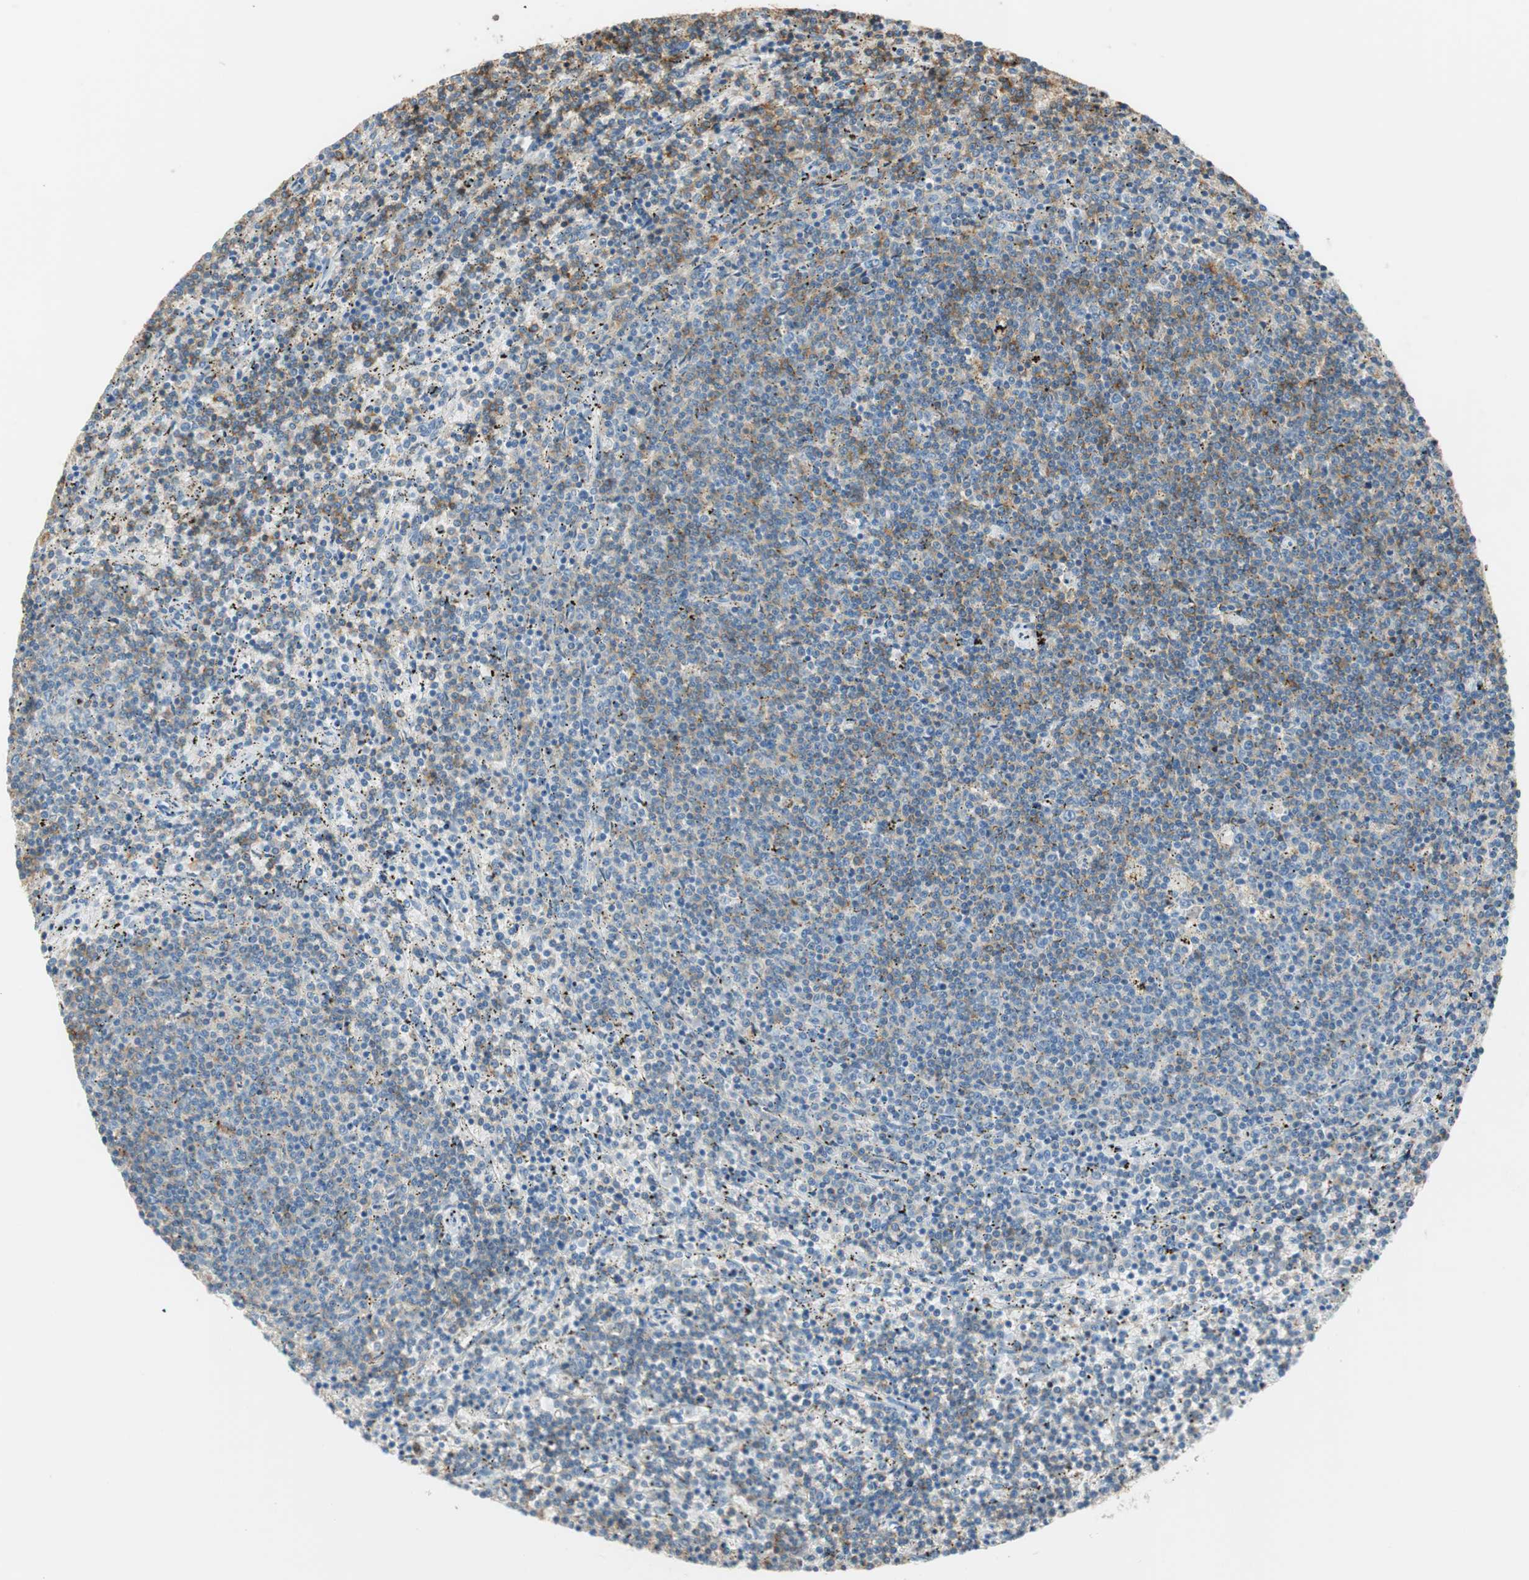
{"staining": {"intensity": "moderate", "quantity": "25%-75%", "location": "cytoplasmic/membranous"}, "tissue": "lymphoma", "cell_type": "Tumor cells", "image_type": "cancer", "snomed": [{"axis": "morphology", "description": "Malignant lymphoma, non-Hodgkin's type, Low grade"}, {"axis": "topography", "description": "Spleen"}], "caption": "Brown immunohistochemical staining in human lymphoma displays moderate cytoplasmic/membranous positivity in approximately 25%-75% of tumor cells.", "gene": "TNFRSF13C", "patient": {"sex": "female", "age": 50}}